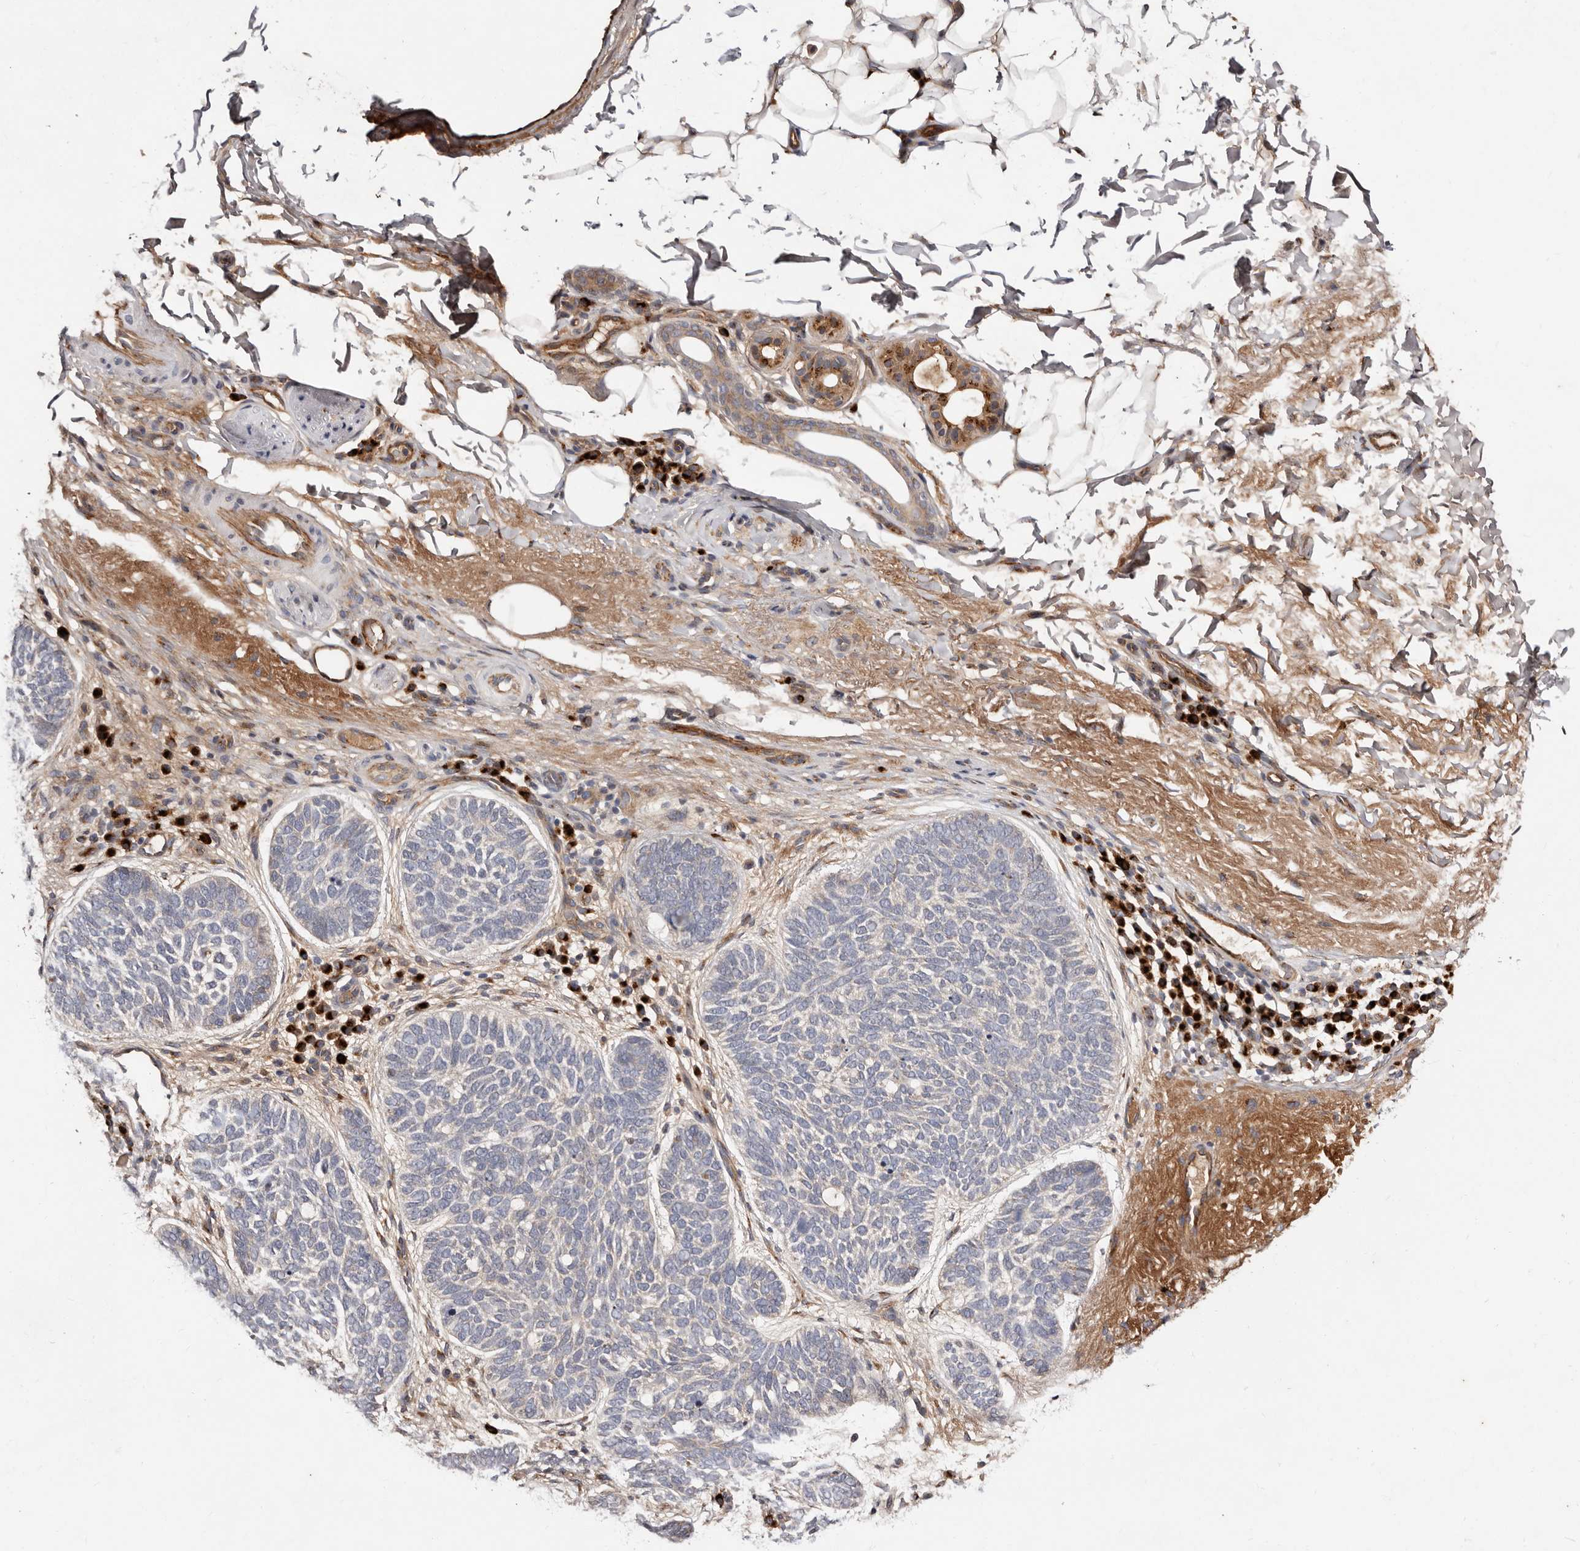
{"staining": {"intensity": "negative", "quantity": "none", "location": "none"}, "tissue": "skin cancer", "cell_type": "Tumor cells", "image_type": "cancer", "snomed": [{"axis": "morphology", "description": "Basal cell carcinoma"}, {"axis": "topography", "description": "Skin"}], "caption": "Skin cancer (basal cell carcinoma) was stained to show a protein in brown. There is no significant staining in tumor cells. (Brightfield microscopy of DAB immunohistochemistry (IHC) at high magnification).", "gene": "DACT2", "patient": {"sex": "female", "age": 85}}